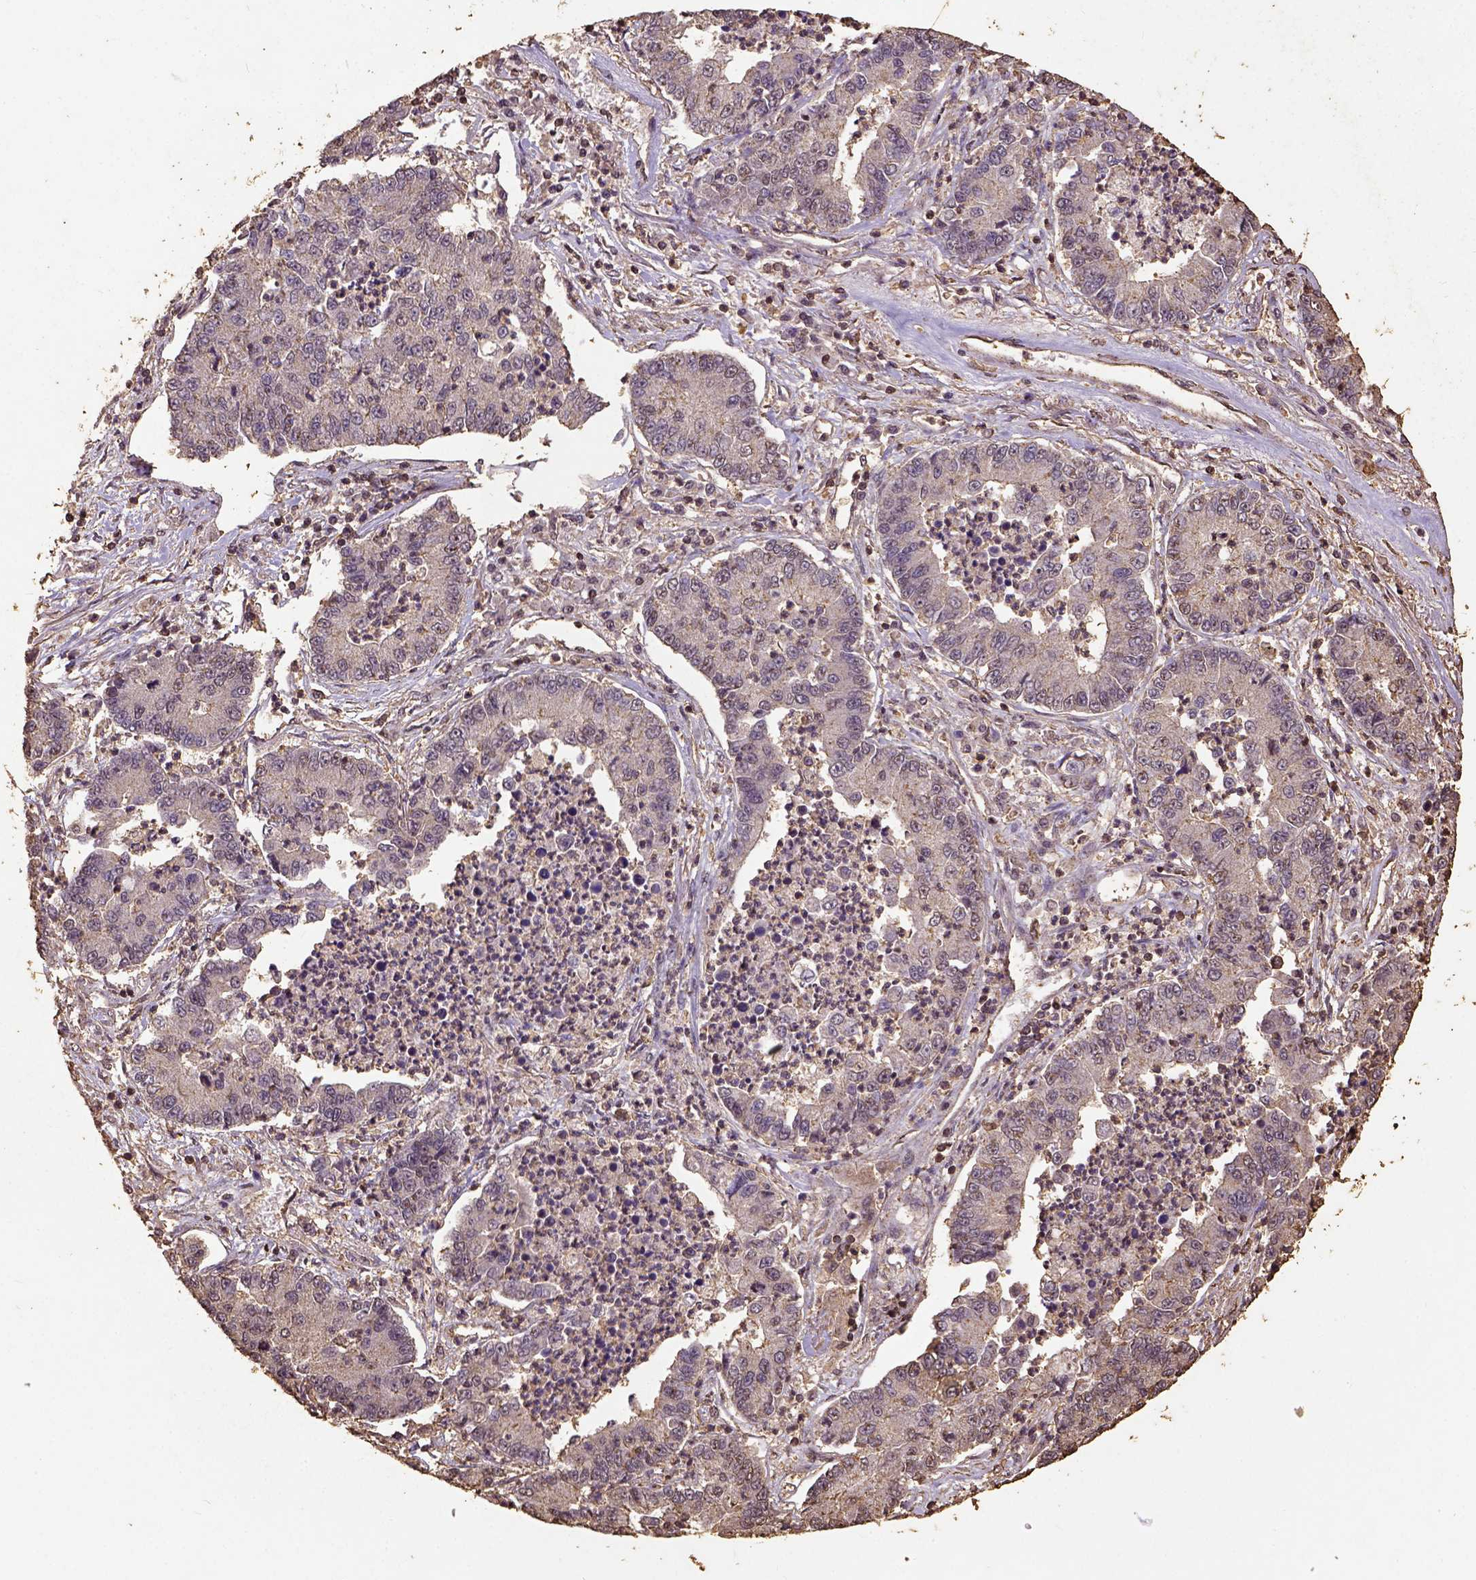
{"staining": {"intensity": "weak", "quantity": "<25%", "location": "nuclear"}, "tissue": "lung cancer", "cell_type": "Tumor cells", "image_type": "cancer", "snomed": [{"axis": "morphology", "description": "Adenocarcinoma, NOS"}, {"axis": "topography", "description": "Lung"}], "caption": "A micrograph of lung cancer (adenocarcinoma) stained for a protein exhibits no brown staining in tumor cells.", "gene": "NACC1", "patient": {"sex": "female", "age": 57}}